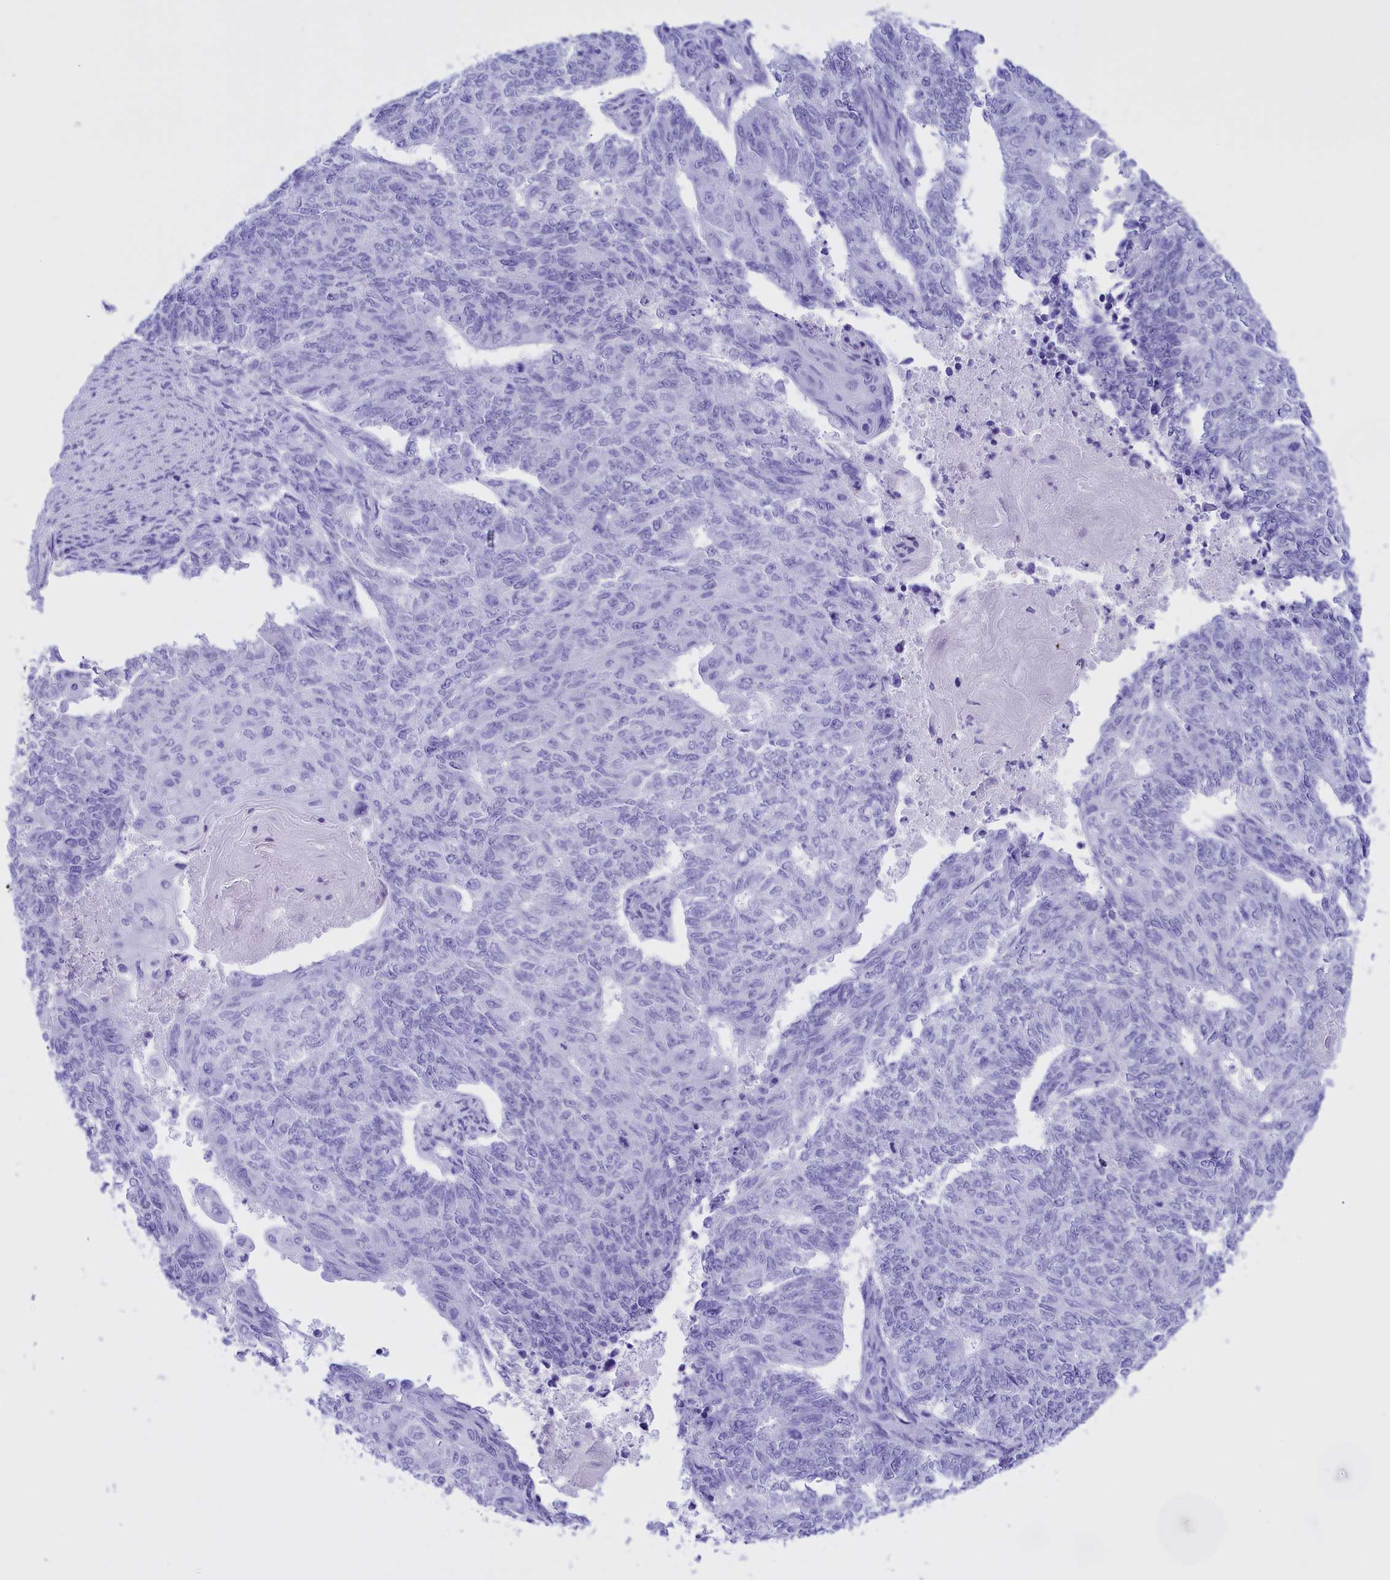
{"staining": {"intensity": "negative", "quantity": "none", "location": "none"}, "tissue": "endometrial cancer", "cell_type": "Tumor cells", "image_type": "cancer", "snomed": [{"axis": "morphology", "description": "Adenocarcinoma, NOS"}, {"axis": "topography", "description": "Endometrium"}], "caption": "This is an immunohistochemistry histopathology image of endometrial cancer (adenocarcinoma). There is no expression in tumor cells.", "gene": "BRI3", "patient": {"sex": "female", "age": 32}}